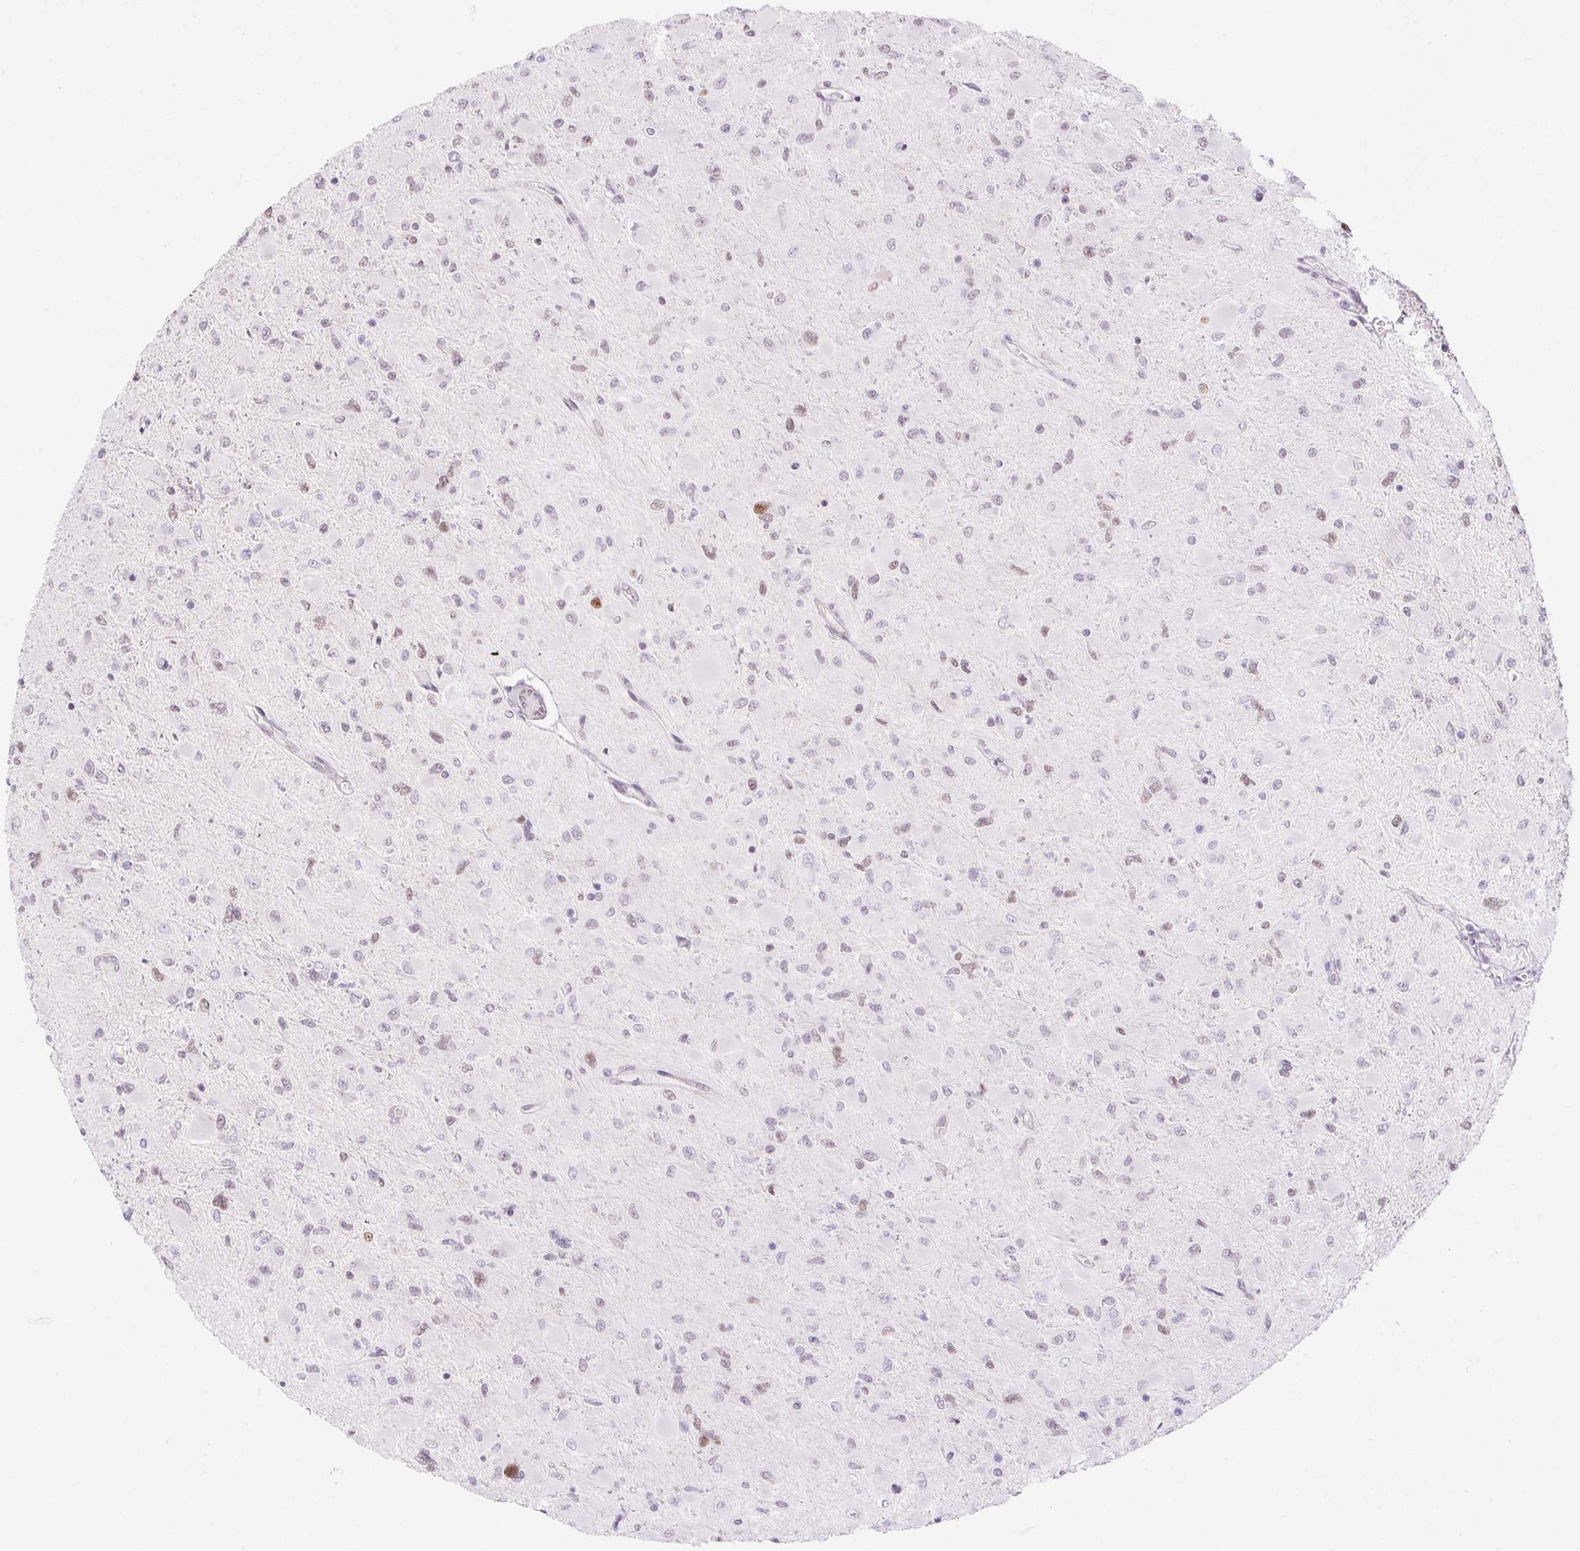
{"staining": {"intensity": "weak", "quantity": "<25%", "location": "nuclear"}, "tissue": "glioma", "cell_type": "Tumor cells", "image_type": "cancer", "snomed": [{"axis": "morphology", "description": "Glioma, malignant, High grade"}, {"axis": "topography", "description": "Cerebral cortex"}], "caption": "High magnification brightfield microscopy of malignant glioma (high-grade) stained with DAB (brown) and counterstained with hematoxylin (blue): tumor cells show no significant positivity.", "gene": "DDX17", "patient": {"sex": "female", "age": 36}}